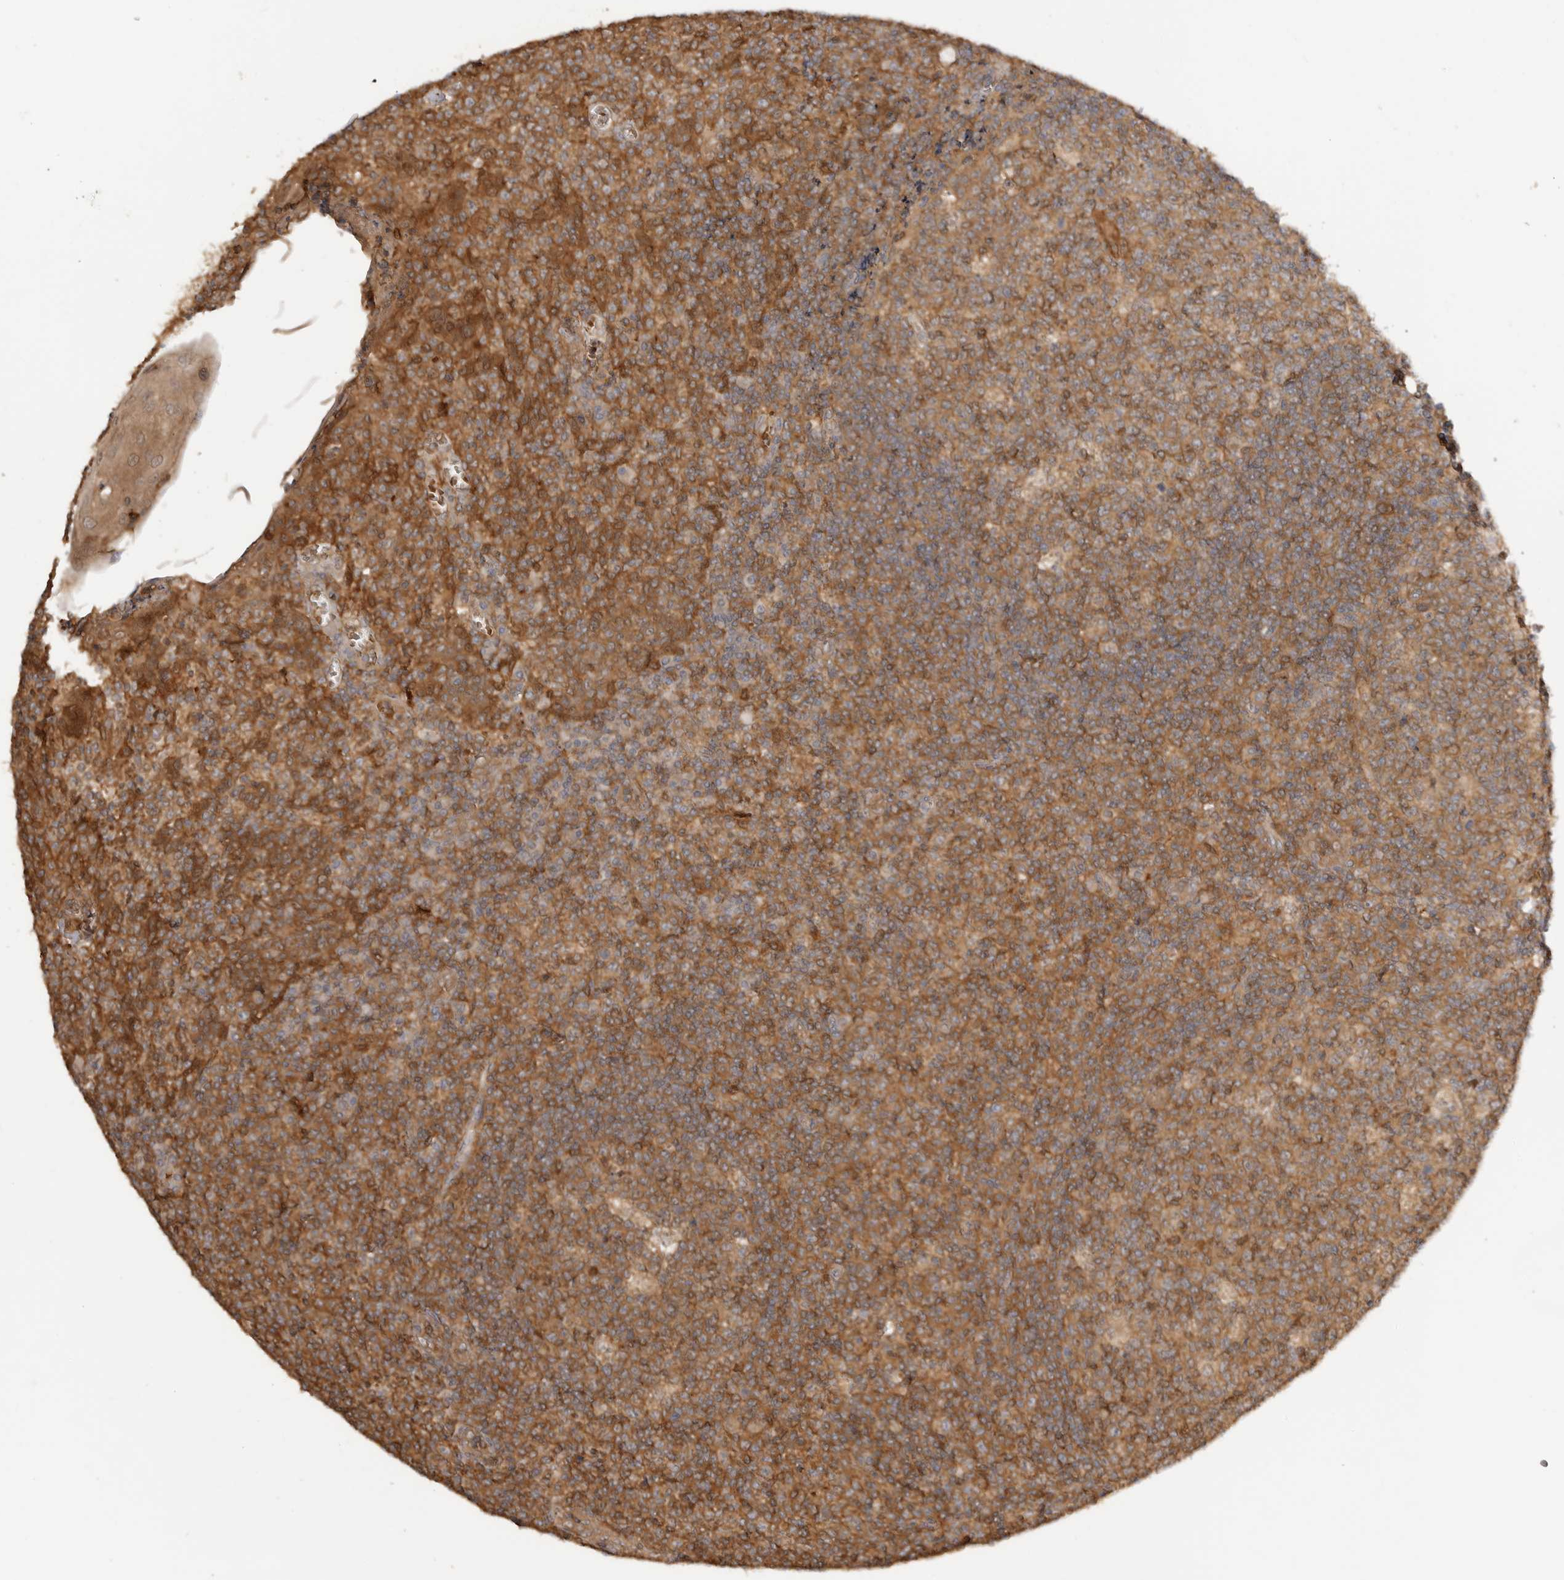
{"staining": {"intensity": "moderate", "quantity": ">75%", "location": "cytoplasmic/membranous"}, "tissue": "tonsil", "cell_type": "Germinal center cells", "image_type": "normal", "snomed": [{"axis": "morphology", "description": "Normal tissue, NOS"}, {"axis": "topography", "description": "Tonsil"}], "caption": "A micrograph of human tonsil stained for a protein exhibits moderate cytoplasmic/membranous brown staining in germinal center cells.", "gene": "CLDN12", "patient": {"sex": "female", "age": 19}}